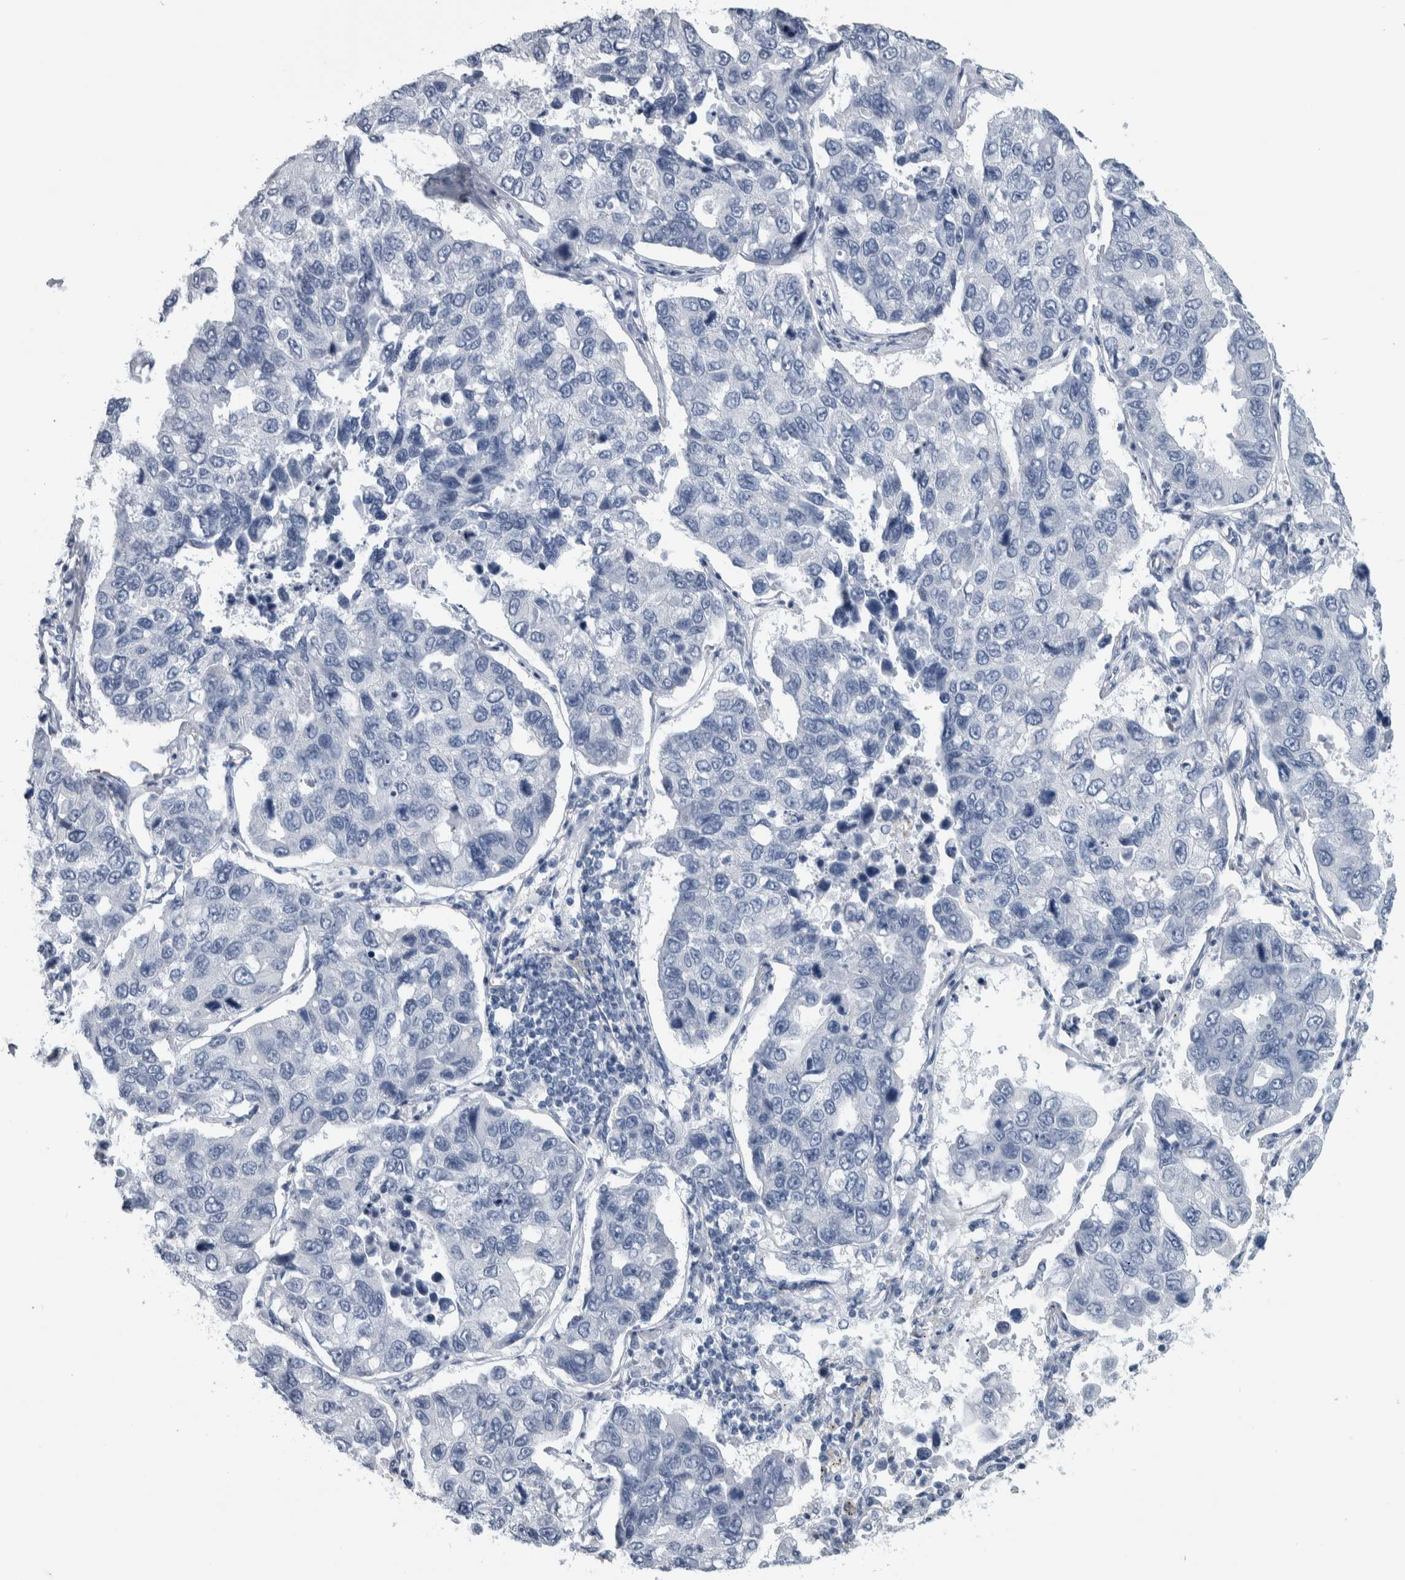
{"staining": {"intensity": "negative", "quantity": "none", "location": "none"}, "tissue": "lung cancer", "cell_type": "Tumor cells", "image_type": "cancer", "snomed": [{"axis": "morphology", "description": "Adenocarcinoma, NOS"}, {"axis": "topography", "description": "Lung"}], "caption": "Protein analysis of lung cancer displays no significant expression in tumor cells.", "gene": "CDH17", "patient": {"sex": "male", "age": 64}}